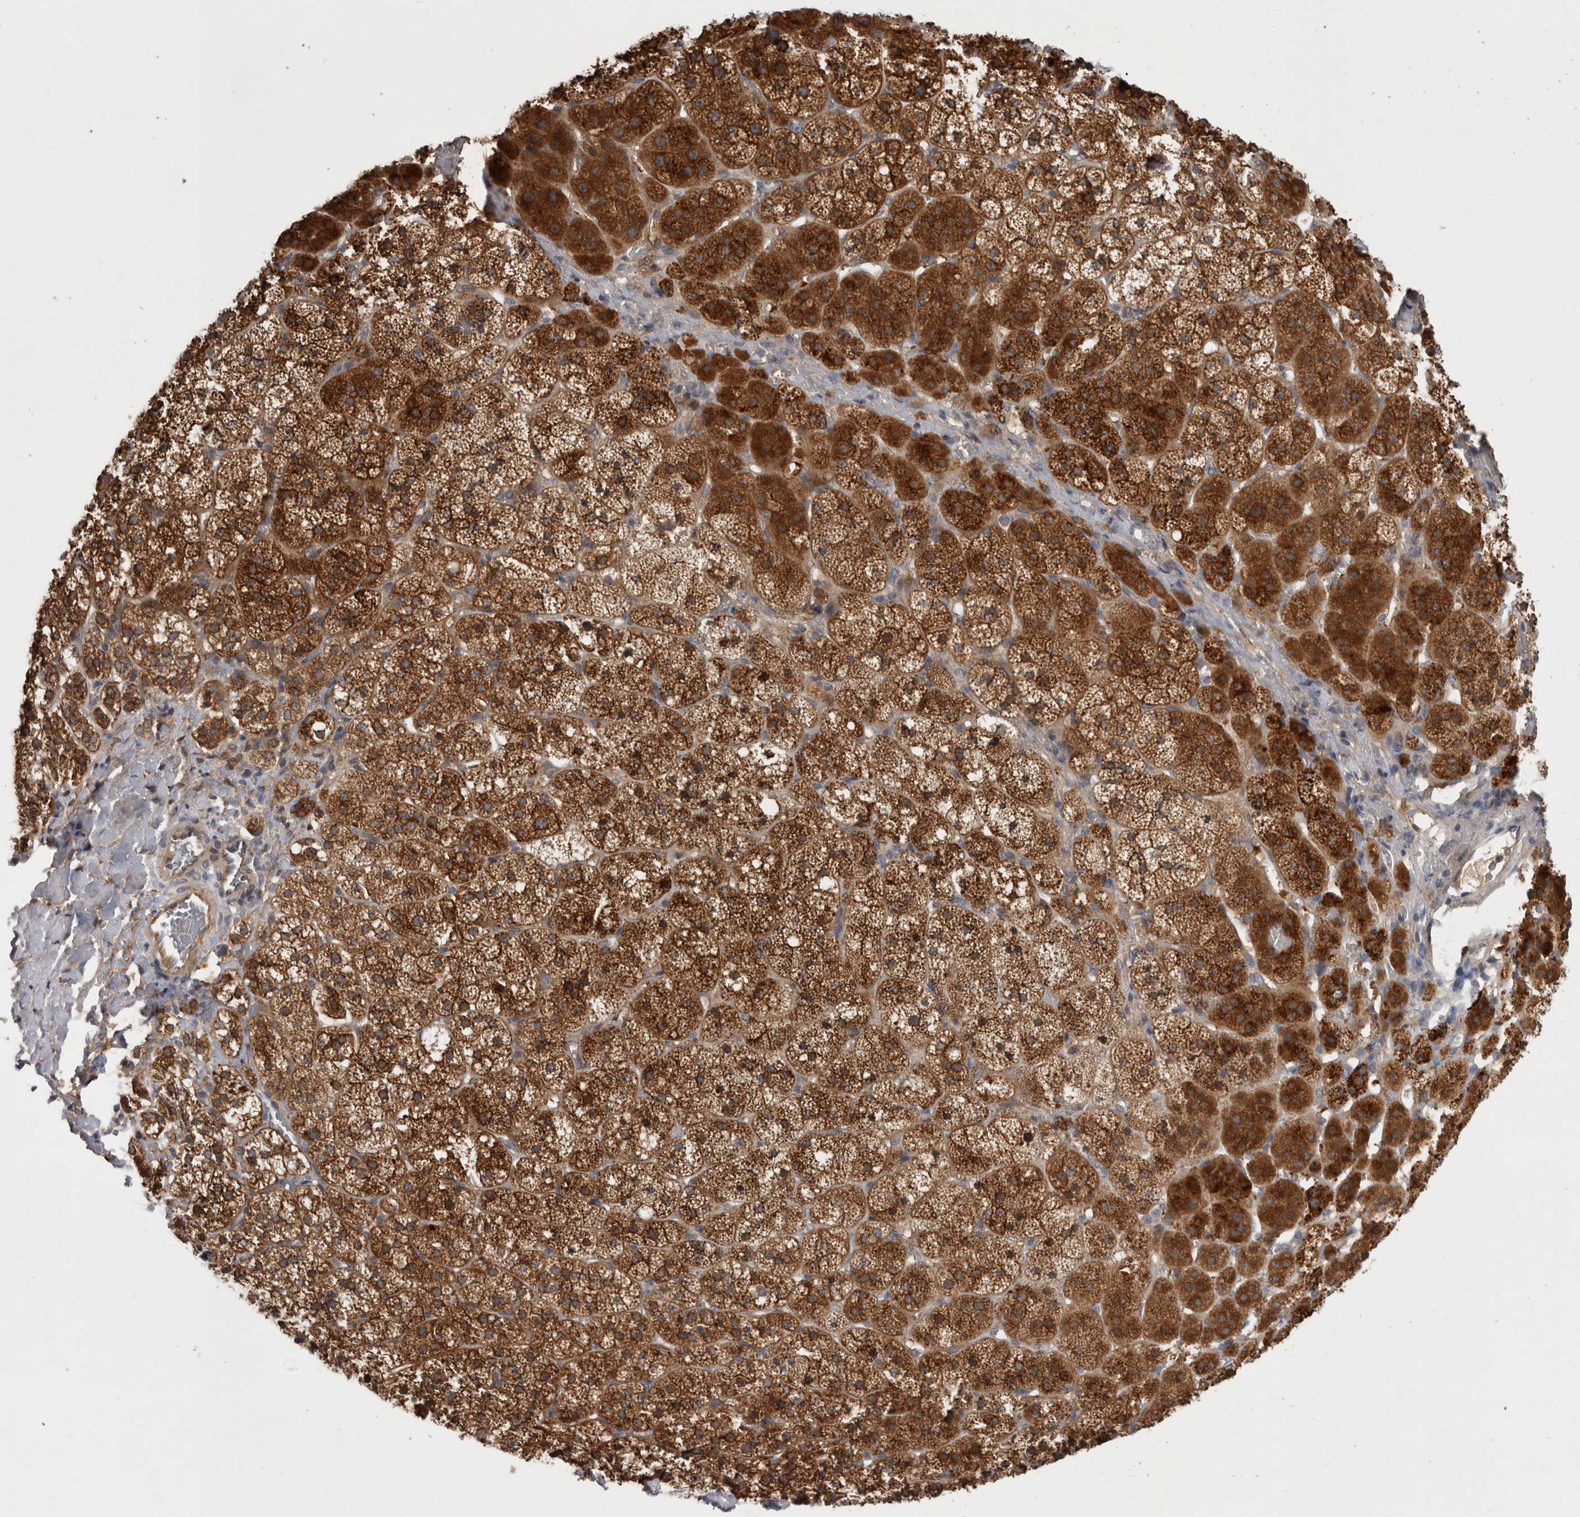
{"staining": {"intensity": "strong", "quantity": ">75%", "location": "cytoplasmic/membranous"}, "tissue": "adrenal gland", "cell_type": "Glandular cells", "image_type": "normal", "snomed": [{"axis": "morphology", "description": "Normal tissue, NOS"}, {"axis": "topography", "description": "Adrenal gland"}], "caption": "An image of adrenal gland stained for a protein exhibits strong cytoplasmic/membranous brown staining in glandular cells. The staining is performed using DAB (3,3'-diaminobenzidine) brown chromogen to label protein expression. The nuclei are counter-stained blue using hematoxylin.", "gene": "TRMT61B", "patient": {"sex": "female", "age": 44}}